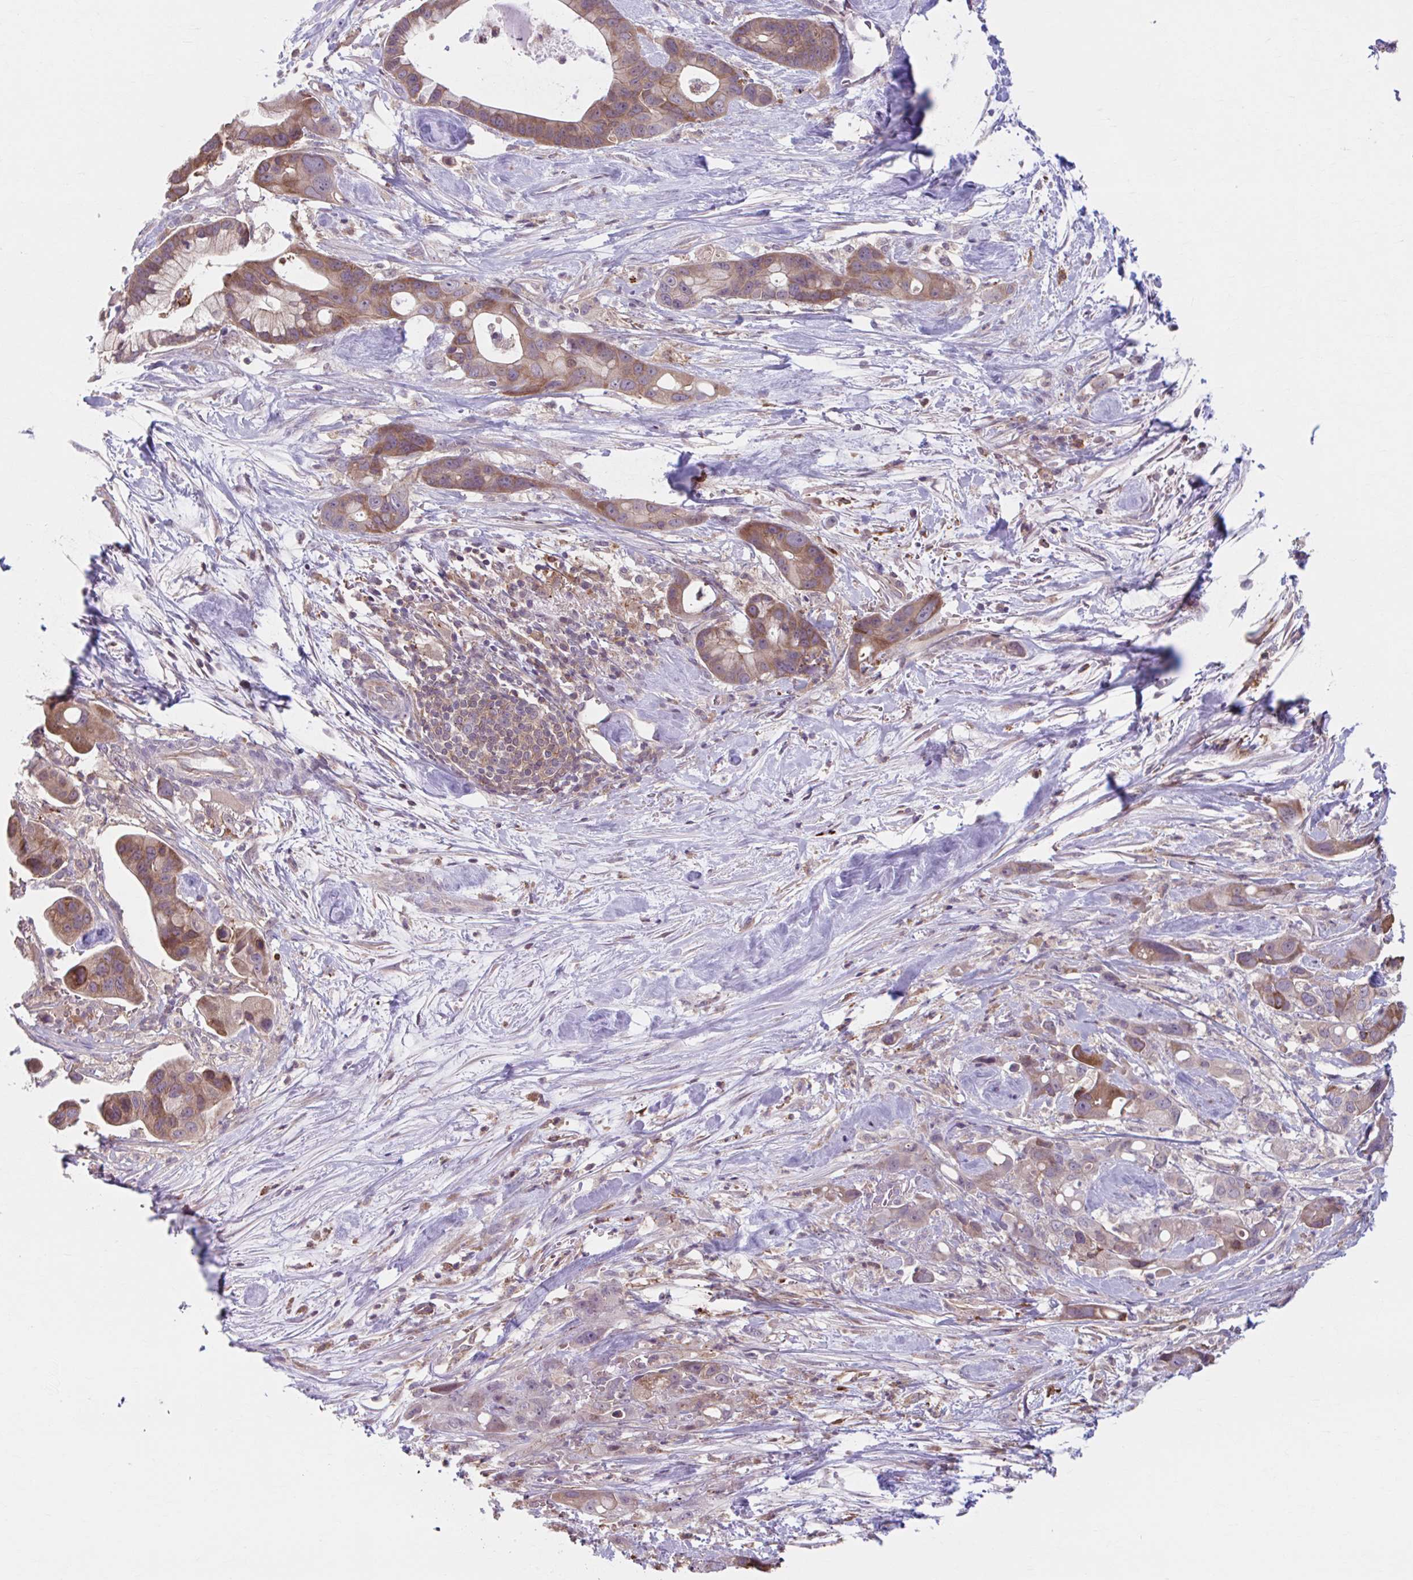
{"staining": {"intensity": "moderate", "quantity": ">75%", "location": "cytoplasmic/membranous"}, "tissue": "pancreatic cancer", "cell_type": "Tumor cells", "image_type": "cancer", "snomed": [{"axis": "morphology", "description": "Adenocarcinoma, NOS"}, {"axis": "topography", "description": "Pancreas"}], "caption": "A micrograph showing moderate cytoplasmic/membranous positivity in about >75% of tumor cells in pancreatic adenocarcinoma, as visualized by brown immunohistochemical staining.", "gene": "ADAT3", "patient": {"sex": "male", "age": 68}}